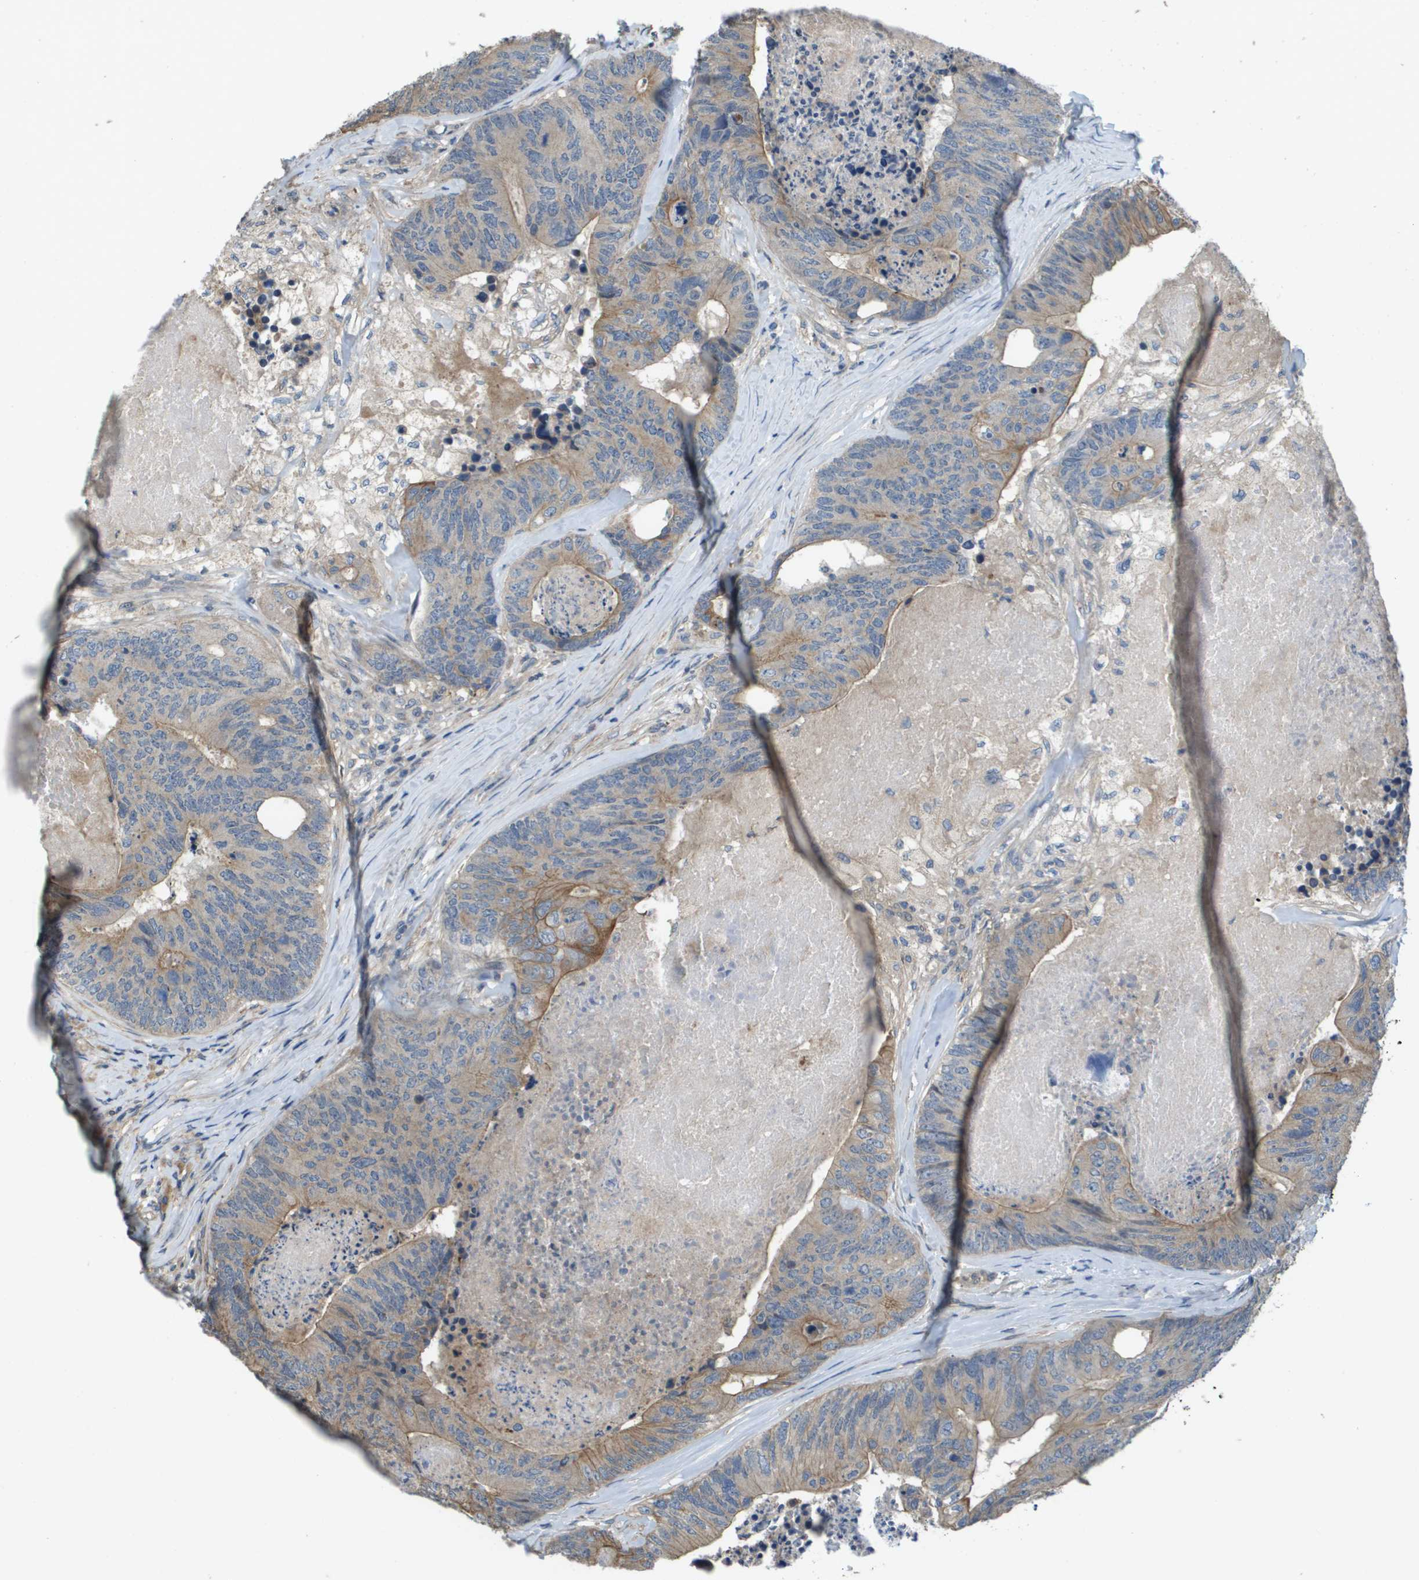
{"staining": {"intensity": "weak", "quantity": "<25%", "location": "cytoplasmic/membranous"}, "tissue": "colorectal cancer", "cell_type": "Tumor cells", "image_type": "cancer", "snomed": [{"axis": "morphology", "description": "Adenocarcinoma, NOS"}, {"axis": "topography", "description": "Colon"}], "caption": "Micrograph shows no protein expression in tumor cells of adenocarcinoma (colorectal) tissue.", "gene": "KRT23", "patient": {"sex": "female", "age": 57}}